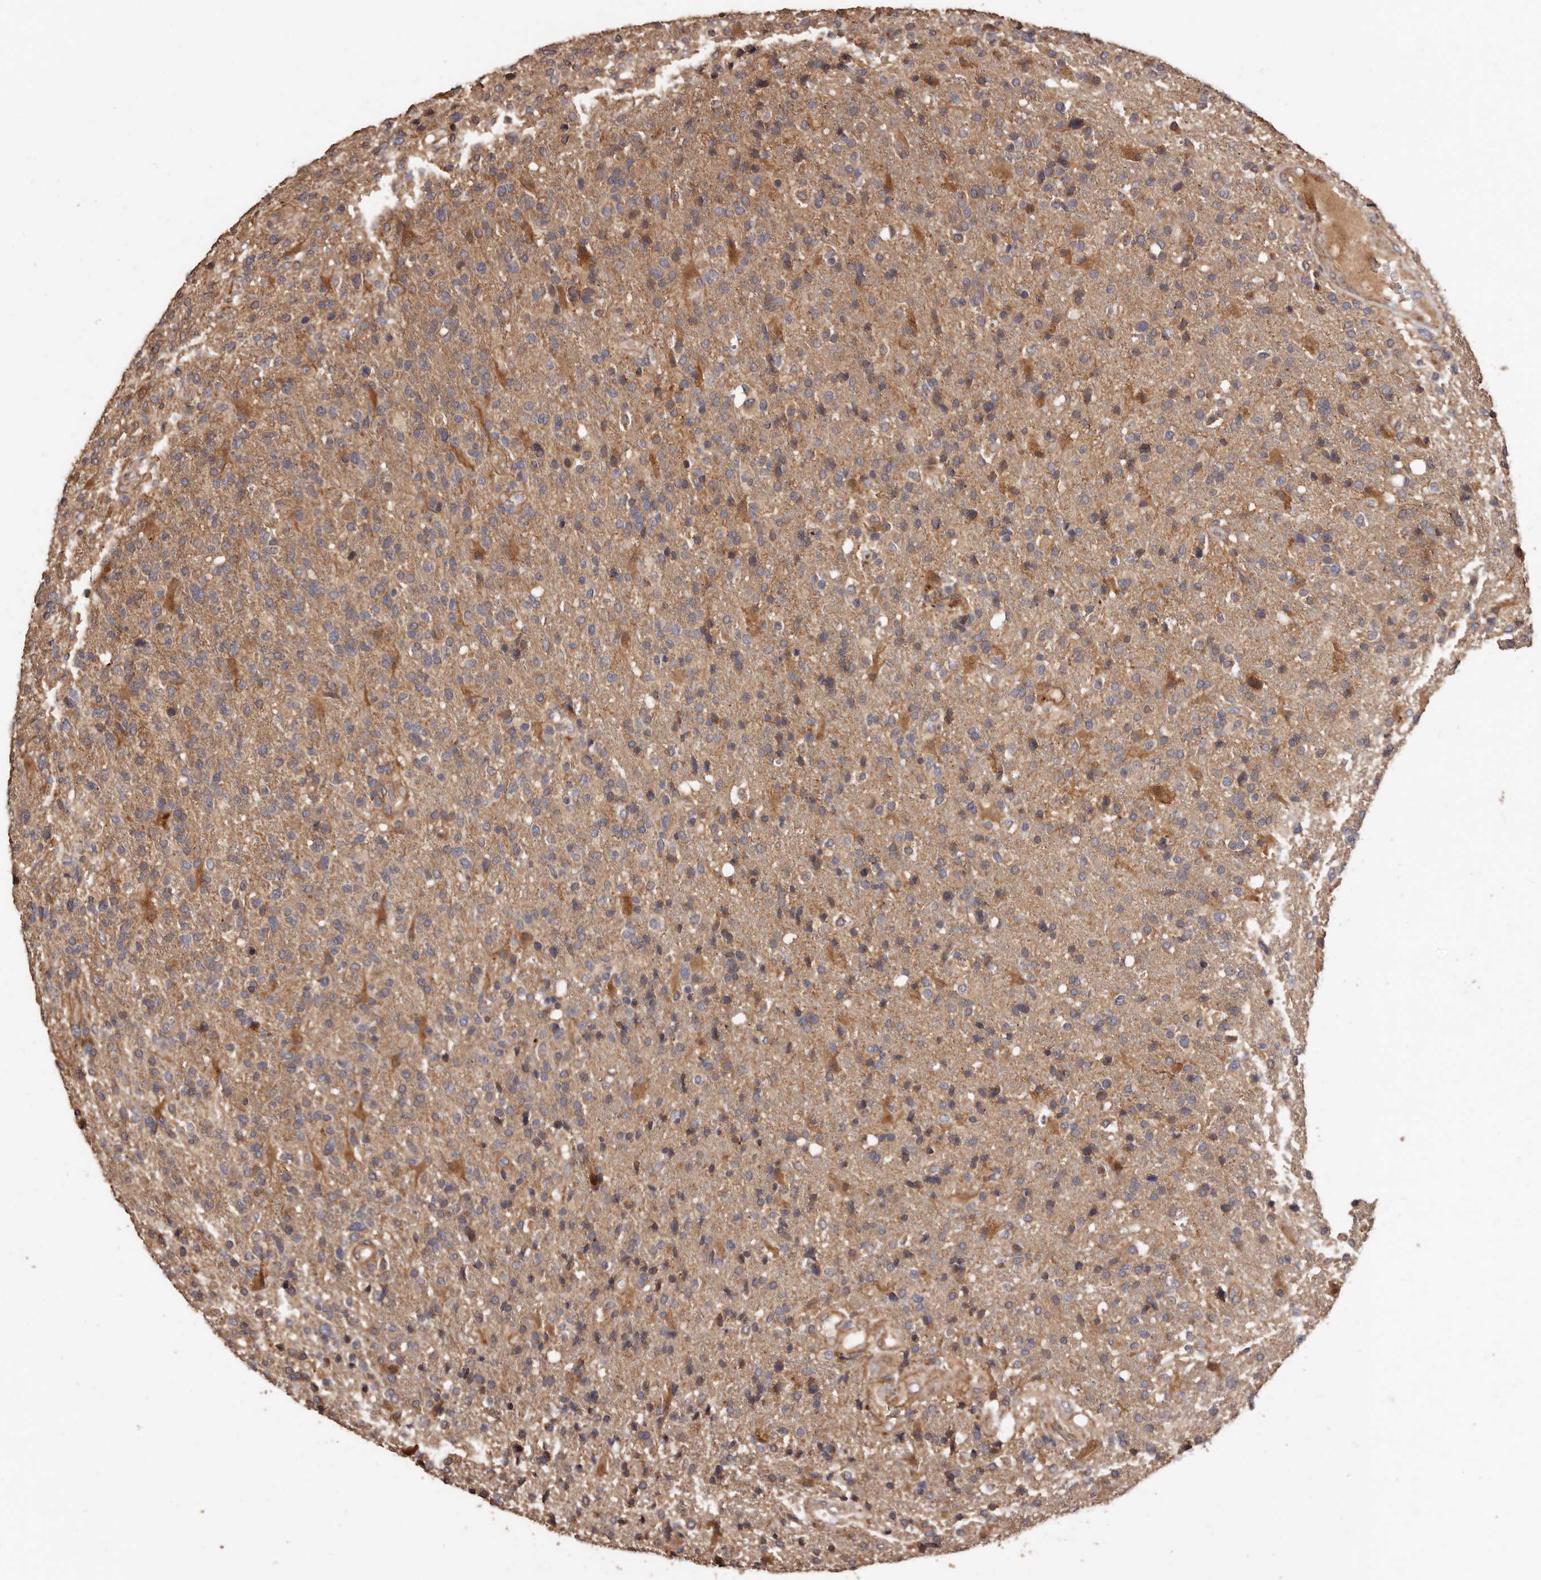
{"staining": {"intensity": "moderate", "quantity": "25%-75%", "location": "cytoplasmic/membranous"}, "tissue": "glioma", "cell_type": "Tumor cells", "image_type": "cancer", "snomed": [{"axis": "morphology", "description": "Glioma, malignant, High grade"}, {"axis": "topography", "description": "Brain"}], "caption": "High-grade glioma (malignant) stained with a brown dye reveals moderate cytoplasmic/membranous positive staining in approximately 25%-75% of tumor cells.", "gene": "COQ8B", "patient": {"sex": "male", "age": 72}}